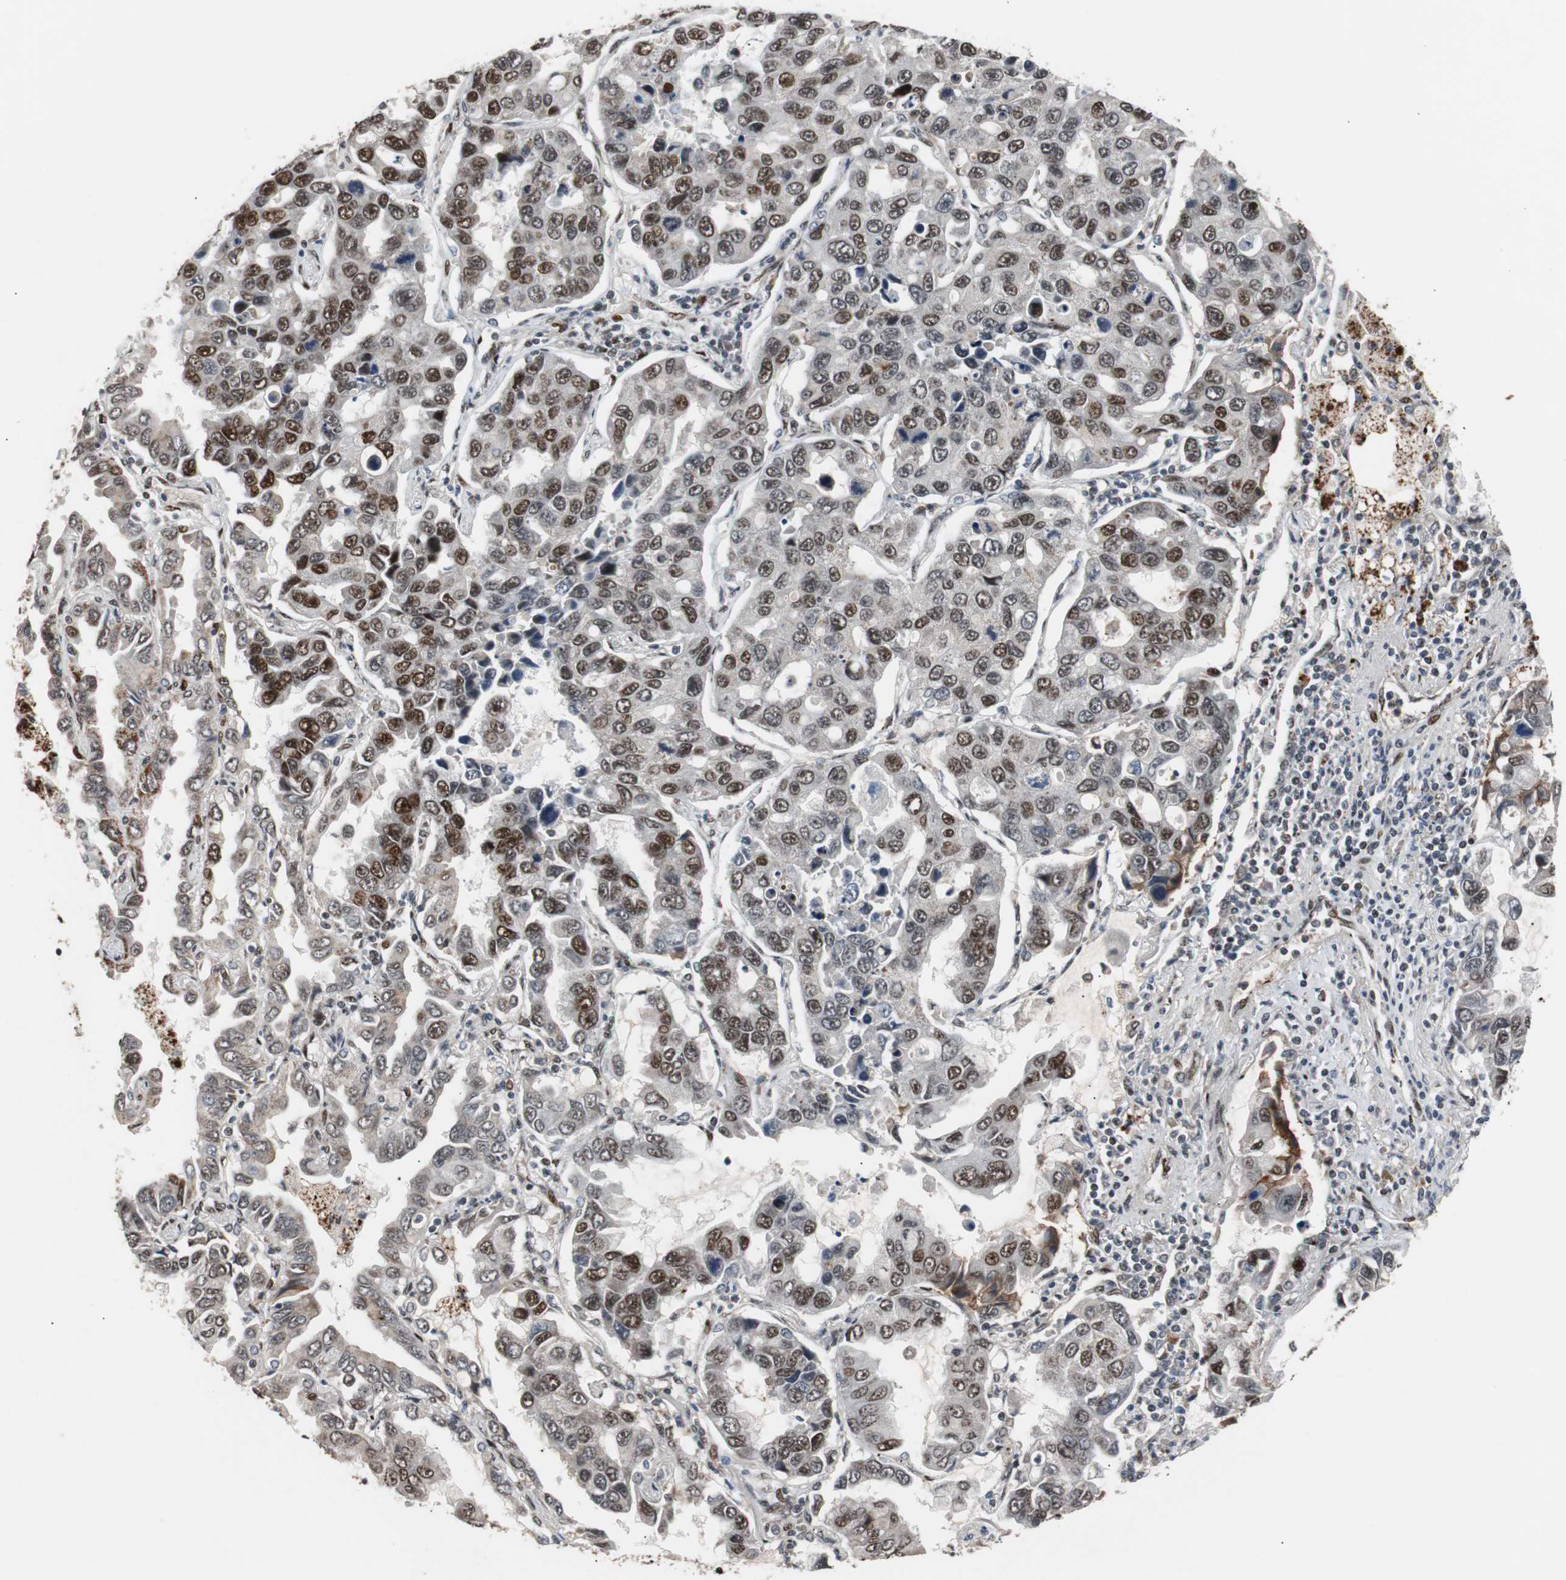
{"staining": {"intensity": "strong", "quantity": ">75%", "location": "nuclear"}, "tissue": "lung cancer", "cell_type": "Tumor cells", "image_type": "cancer", "snomed": [{"axis": "morphology", "description": "Adenocarcinoma, NOS"}, {"axis": "topography", "description": "Lung"}], "caption": "An image of lung adenocarcinoma stained for a protein shows strong nuclear brown staining in tumor cells. (DAB (3,3'-diaminobenzidine) = brown stain, brightfield microscopy at high magnification).", "gene": "NBL1", "patient": {"sex": "male", "age": 64}}